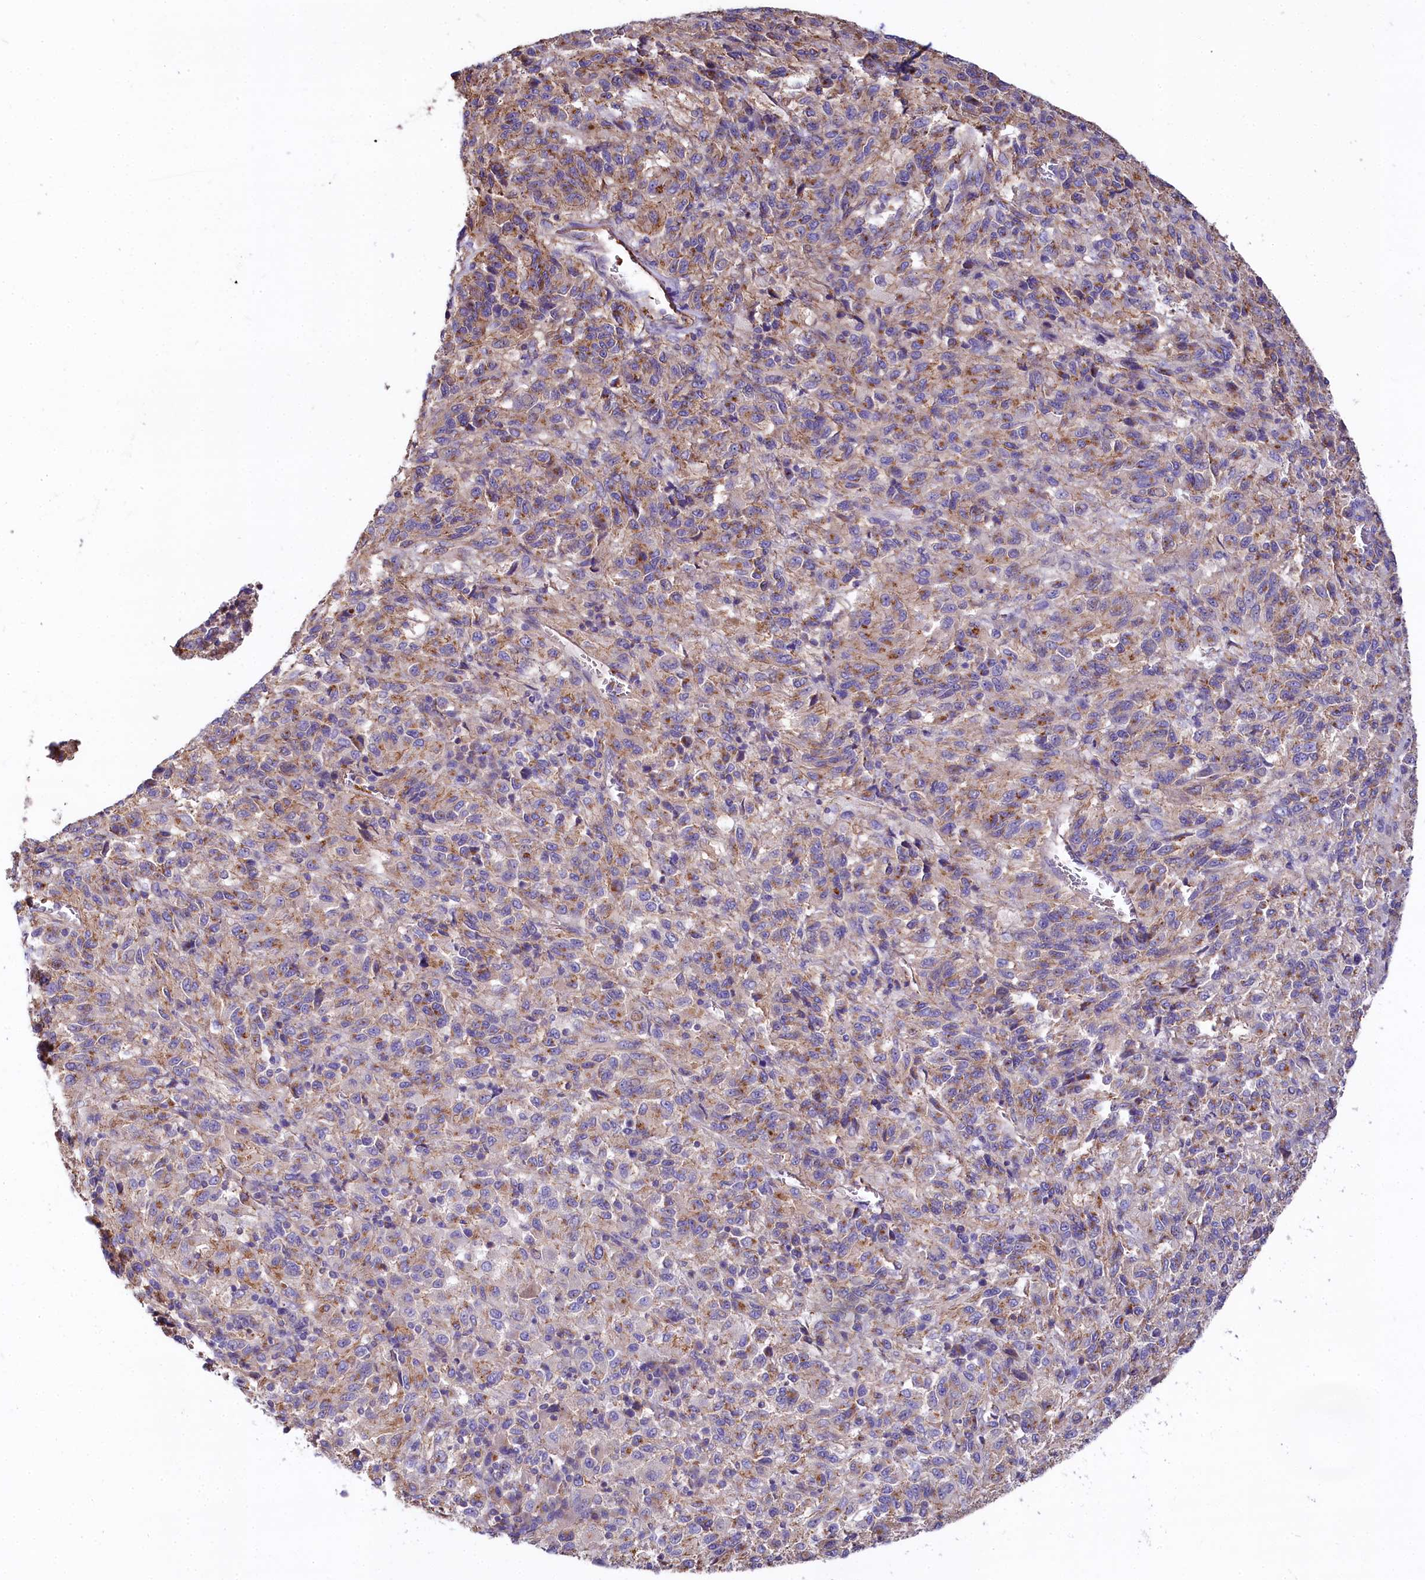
{"staining": {"intensity": "weak", "quantity": ">75%", "location": "cytoplasmic/membranous"}, "tissue": "melanoma", "cell_type": "Tumor cells", "image_type": "cancer", "snomed": [{"axis": "morphology", "description": "Malignant melanoma, Metastatic site"}, {"axis": "topography", "description": "Lung"}], "caption": "IHC (DAB) staining of melanoma exhibits weak cytoplasmic/membranous protein expression in approximately >75% of tumor cells.", "gene": "FCHSD2", "patient": {"sex": "male", "age": 64}}